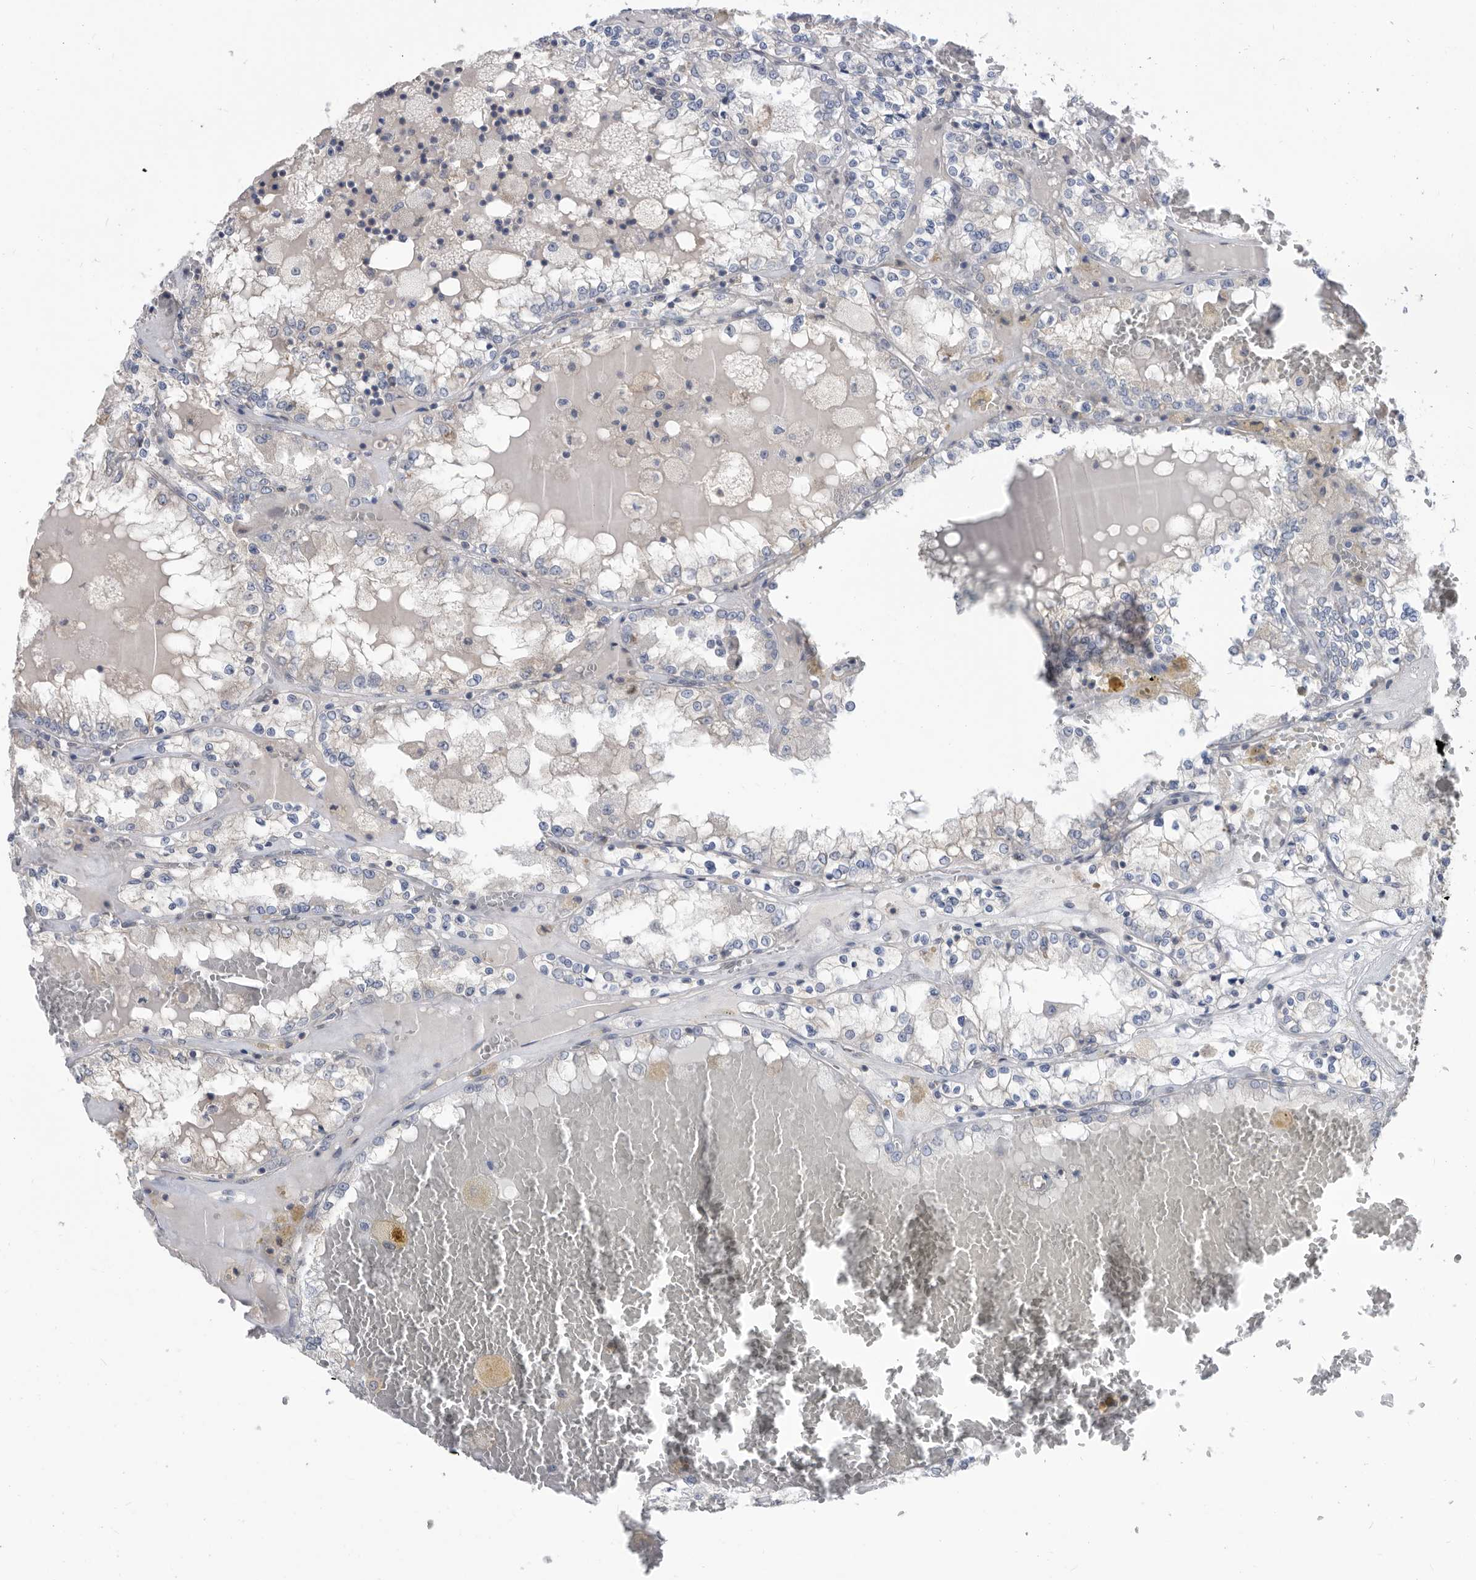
{"staining": {"intensity": "negative", "quantity": "none", "location": "none"}, "tissue": "renal cancer", "cell_type": "Tumor cells", "image_type": "cancer", "snomed": [{"axis": "morphology", "description": "Adenocarcinoma, NOS"}, {"axis": "topography", "description": "Kidney"}], "caption": "High power microscopy micrograph of an immunohistochemistry photomicrograph of adenocarcinoma (renal), revealing no significant staining in tumor cells.", "gene": "CCT4", "patient": {"sex": "female", "age": 56}}